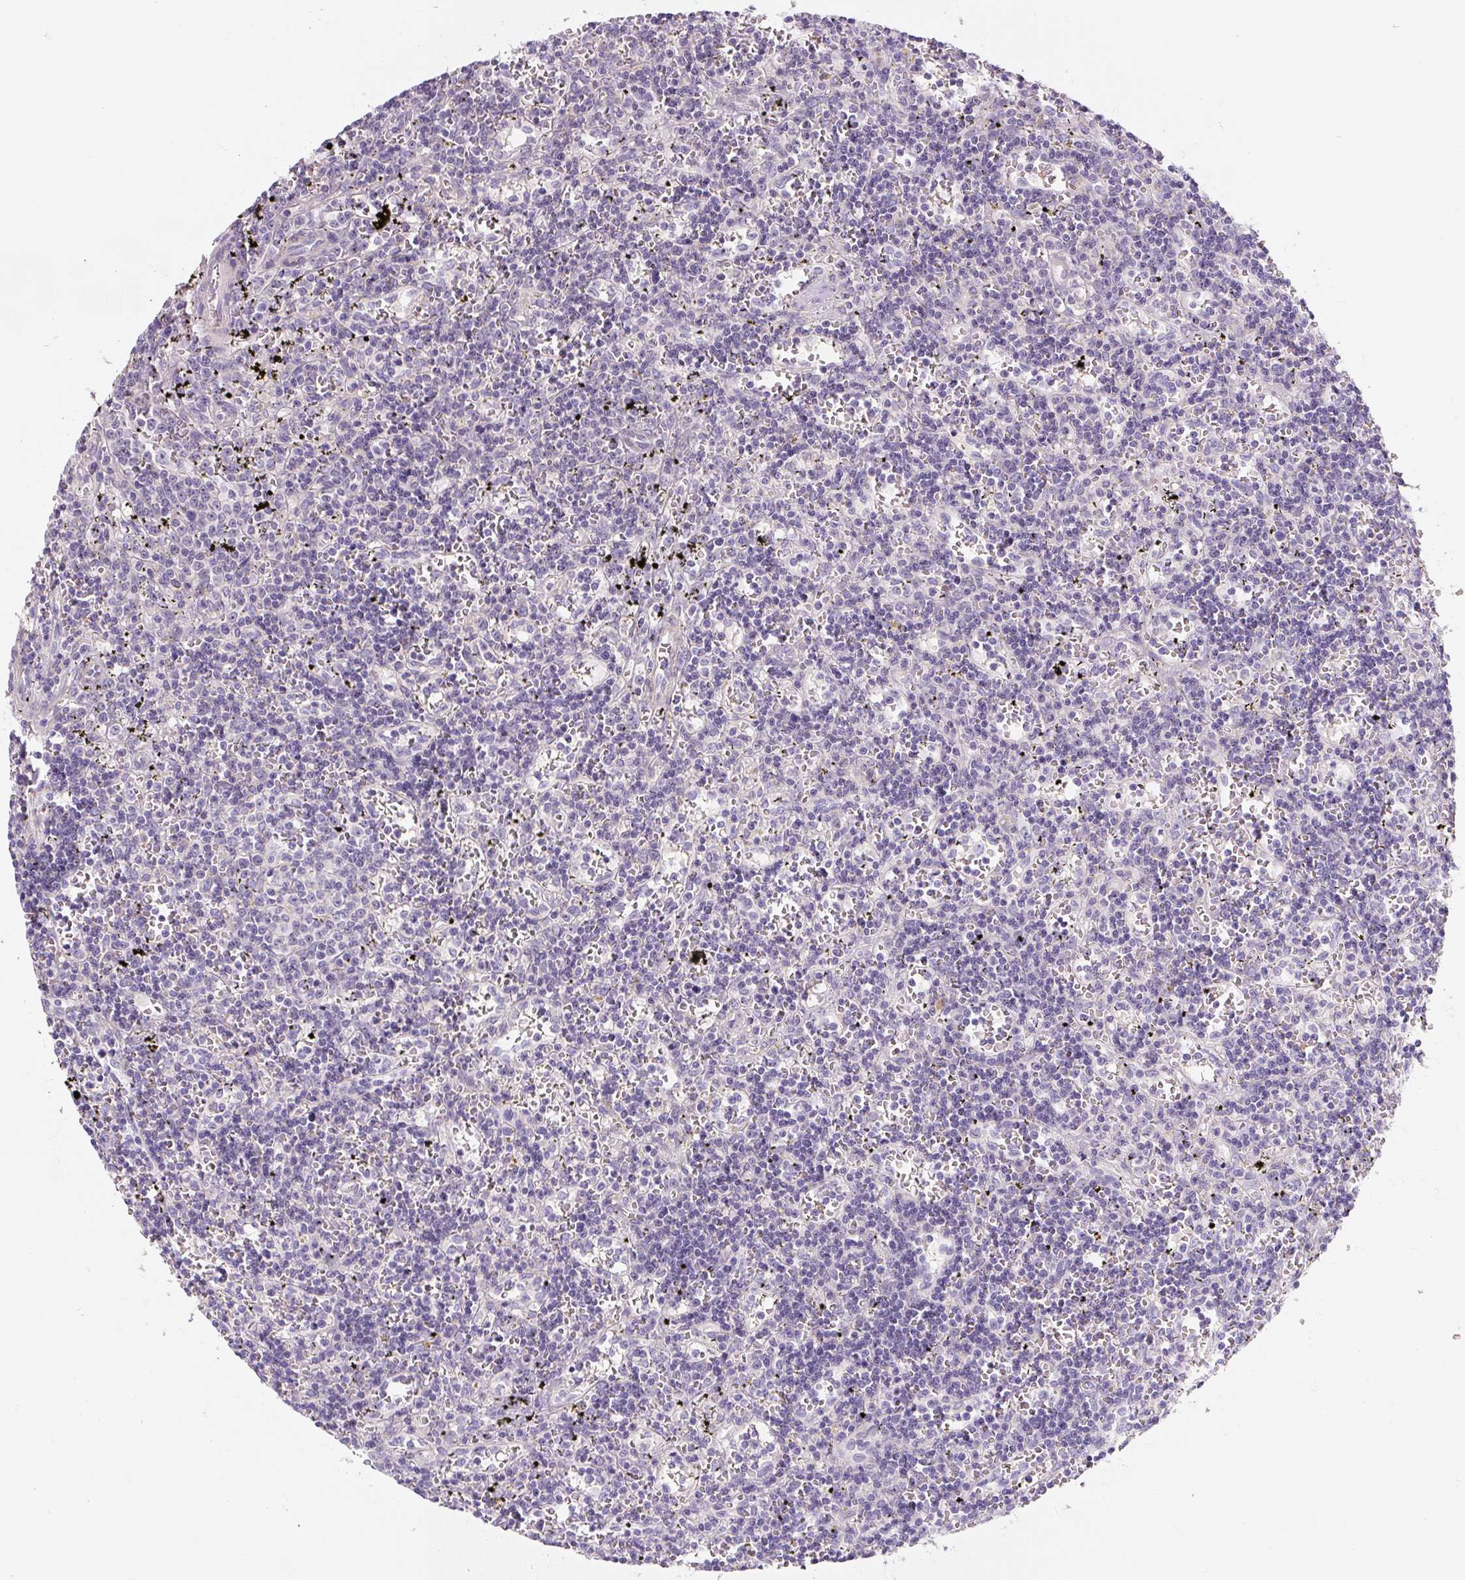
{"staining": {"intensity": "negative", "quantity": "none", "location": "none"}, "tissue": "lymphoma", "cell_type": "Tumor cells", "image_type": "cancer", "snomed": [{"axis": "morphology", "description": "Malignant lymphoma, non-Hodgkin's type, Low grade"}, {"axis": "topography", "description": "Spleen"}], "caption": "DAB immunohistochemical staining of malignant lymphoma, non-Hodgkin's type (low-grade) demonstrates no significant staining in tumor cells.", "gene": "PWWP3B", "patient": {"sex": "male", "age": 60}}